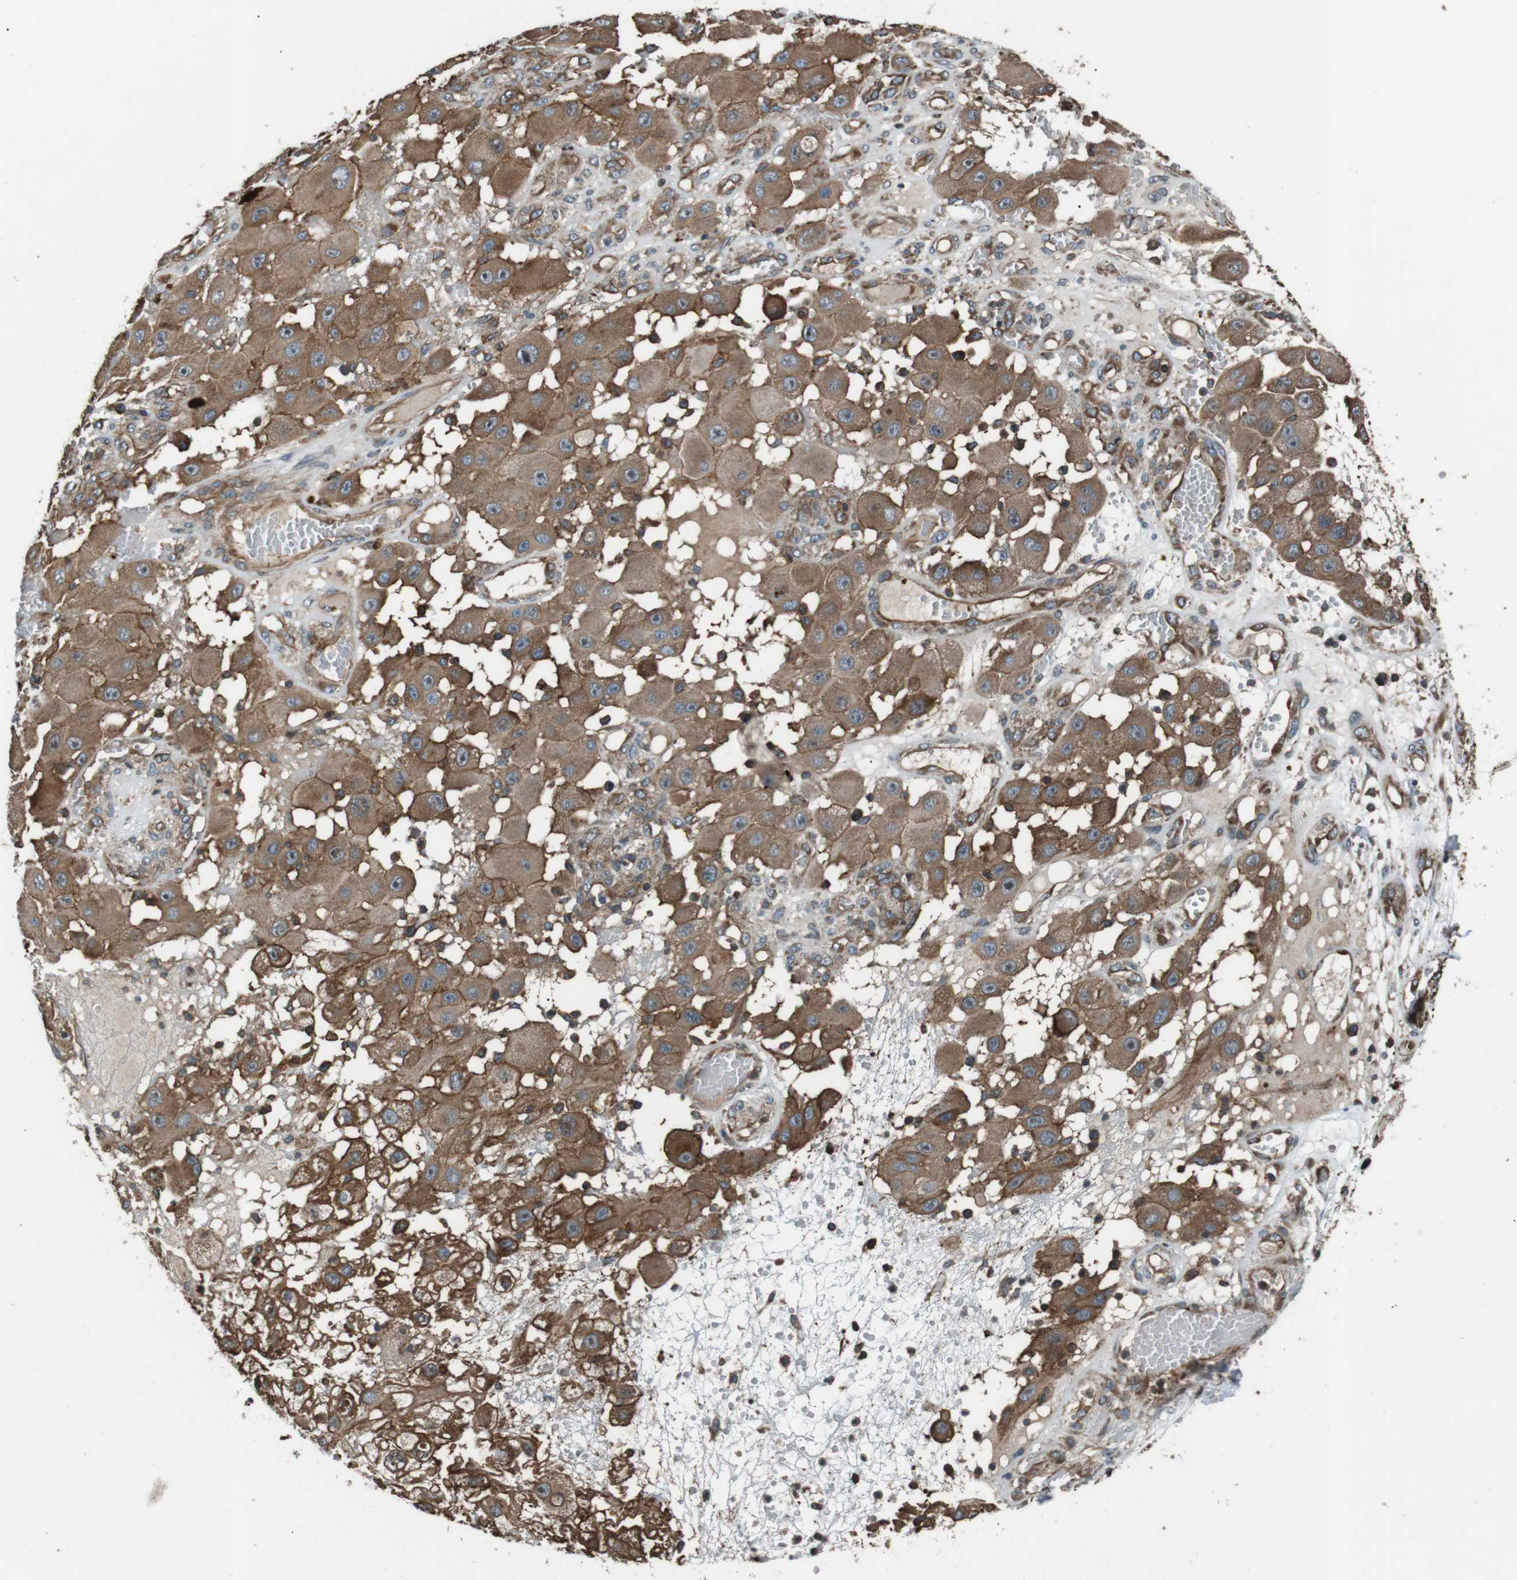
{"staining": {"intensity": "moderate", "quantity": ">75%", "location": "cytoplasmic/membranous"}, "tissue": "melanoma", "cell_type": "Tumor cells", "image_type": "cancer", "snomed": [{"axis": "morphology", "description": "Malignant melanoma, NOS"}, {"axis": "topography", "description": "Skin"}], "caption": "High-power microscopy captured an immunohistochemistry (IHC) image of melanoma, revealing moderate cytoplasmic/membranous expression in about >75% of tumor cells. (DAB IHC, brown staining for protein, blue staining for nuclei).", "gene": "GPR161", "patient": {"sex": "female", "age": 81}}